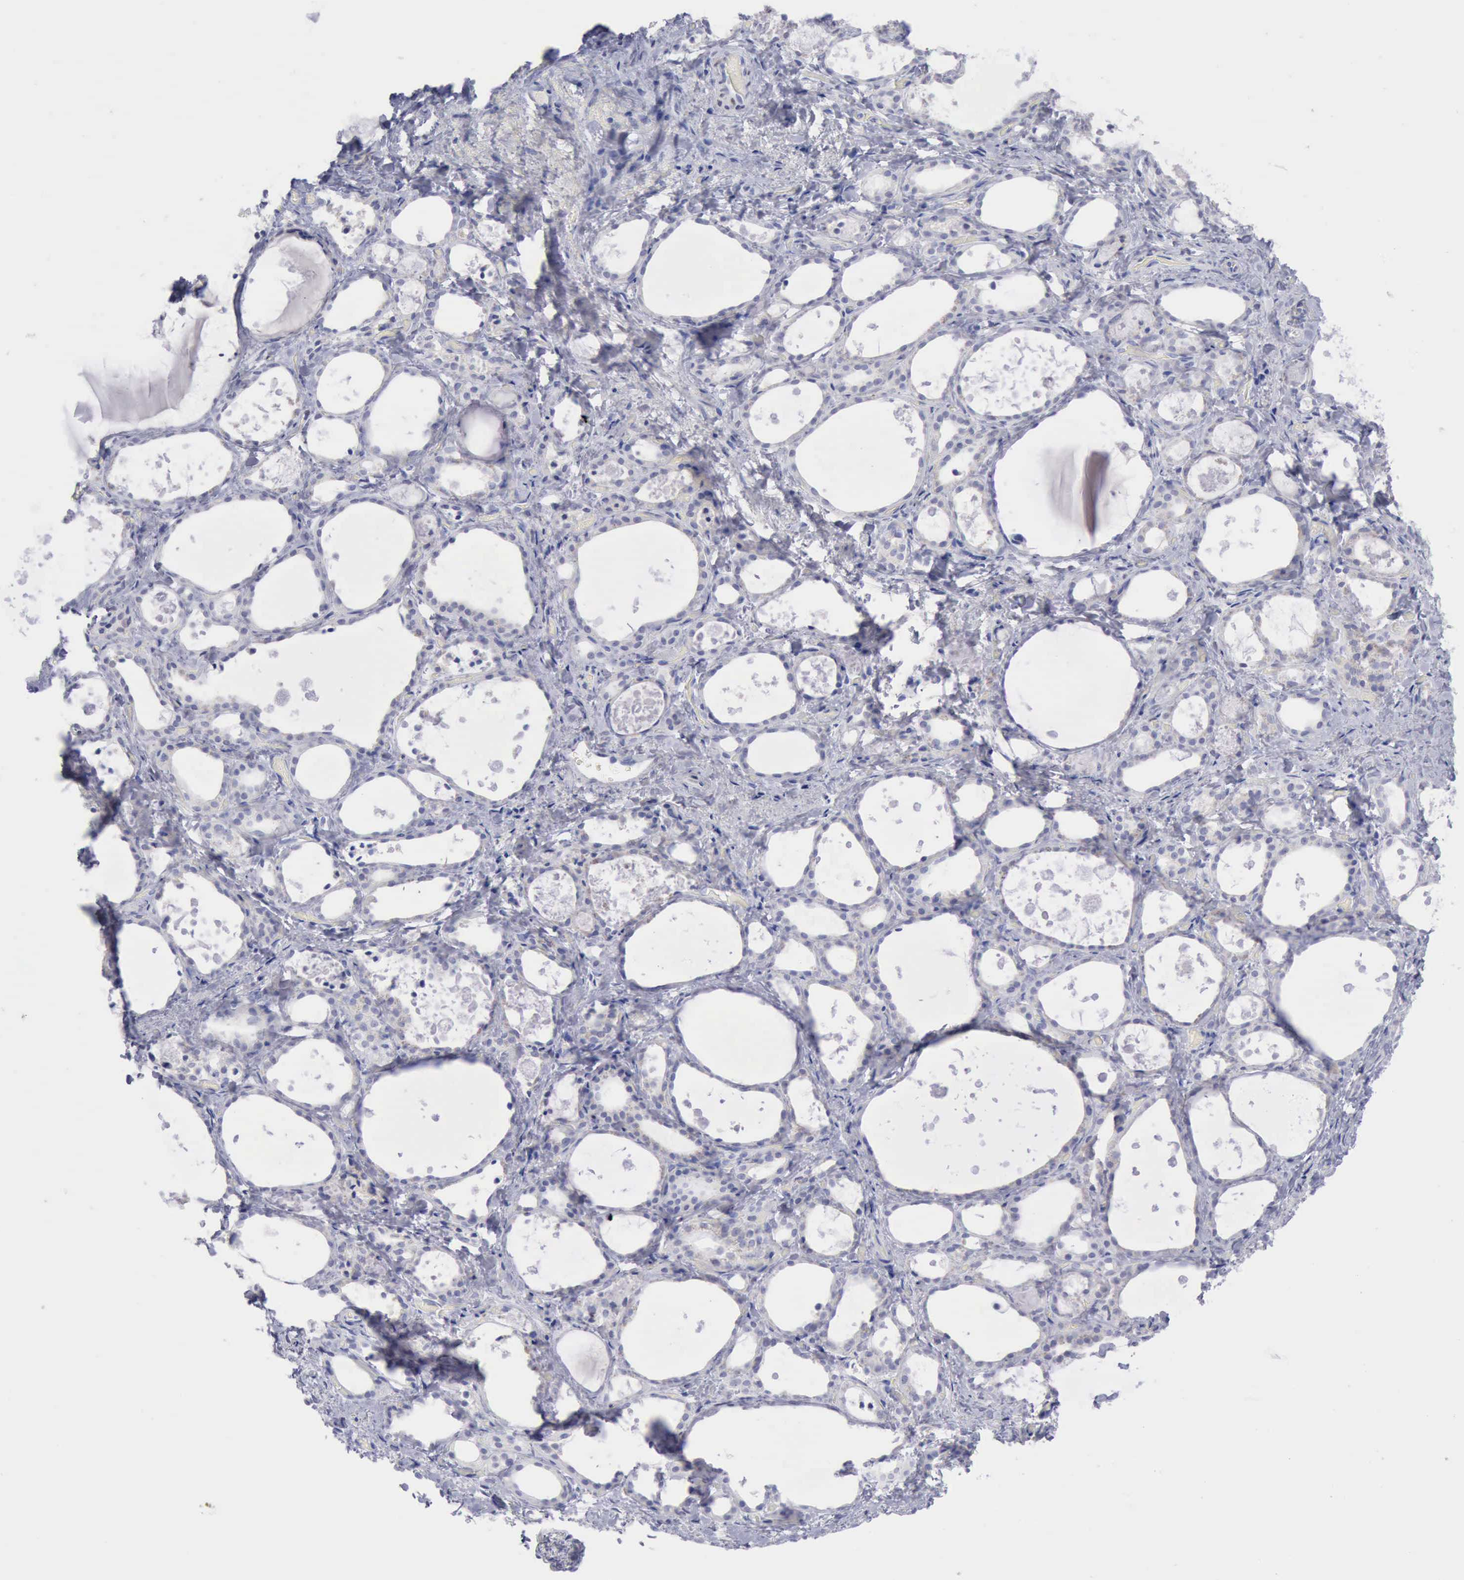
{"staining": {"intensity": "negative", "quantity": "none", "location": "none"}, "tissue": "thyroid gland", "cell_type": "Glandular cells", "image_type": "normal", "snomed": [{"axis": "morphology", "description": "Normal tissue, NOS"}, {"axis": "topography", "description": "Thyroid gland"}], "caption": "High power microscopy image of an immunohistochemistry (IHC) image of normal thyroid gland, revealing no significant staining in glandular cells.", "gene": "SATB2", "patient": {"sex": "female", "age": 75}}